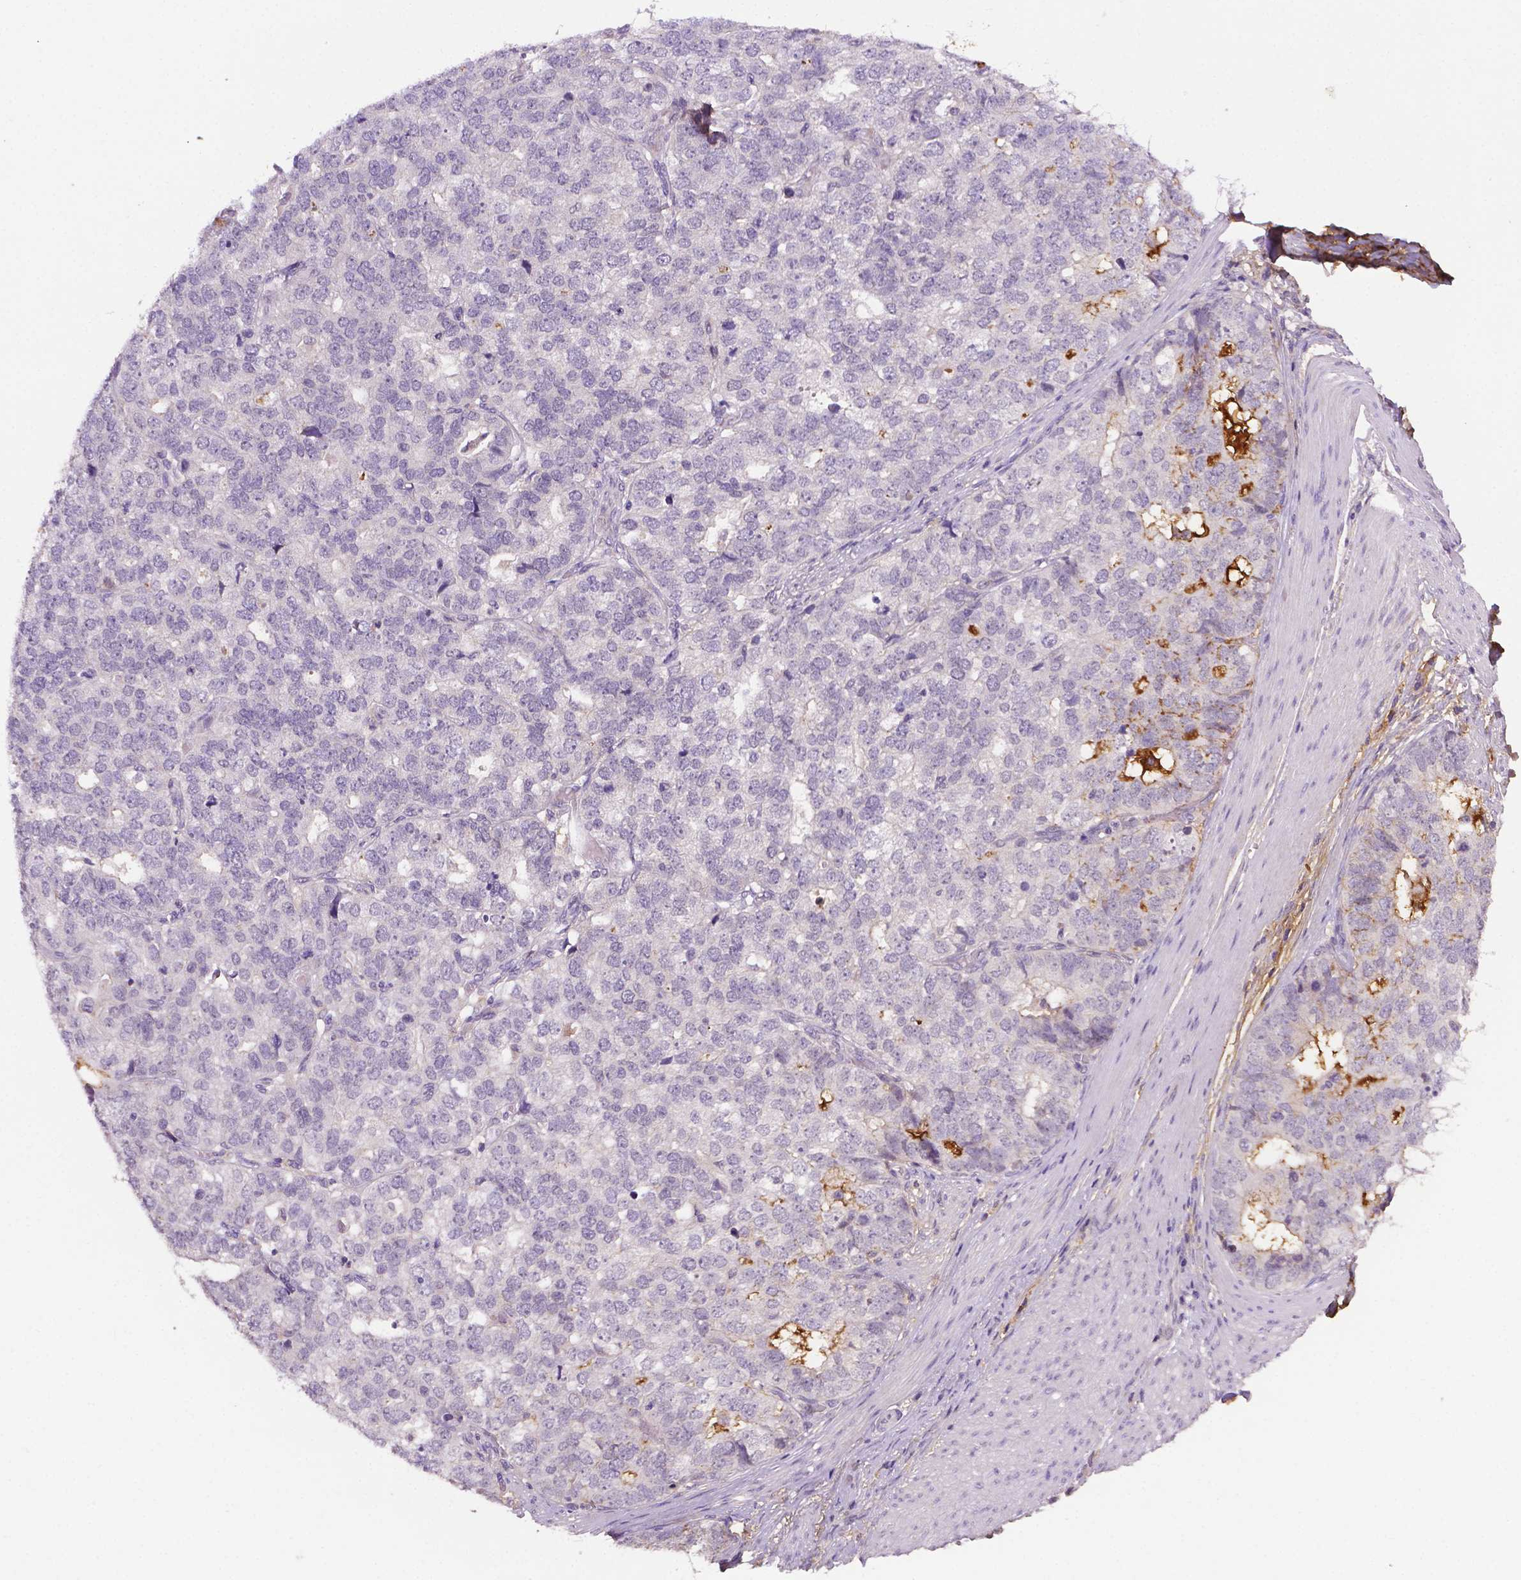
{"staining": {"intensity": "negative", "quantity": "none", "location": "none"}, "tissue": "stomach cancer", "cell_type": "Tumor cells", "image_type": "cancer", "snomed": [{"axis": "morphology", "description": "Adenocarcinoma, NOS"}, {"axis": "topography", "description": "Stomach"}], "caption": "Image shows no protein positivity in tumor cells of stomach cancer (adenocarcinoma) tissue.", "gene": "FBLN1", "patient": {"sex": "male", "age": 69}}